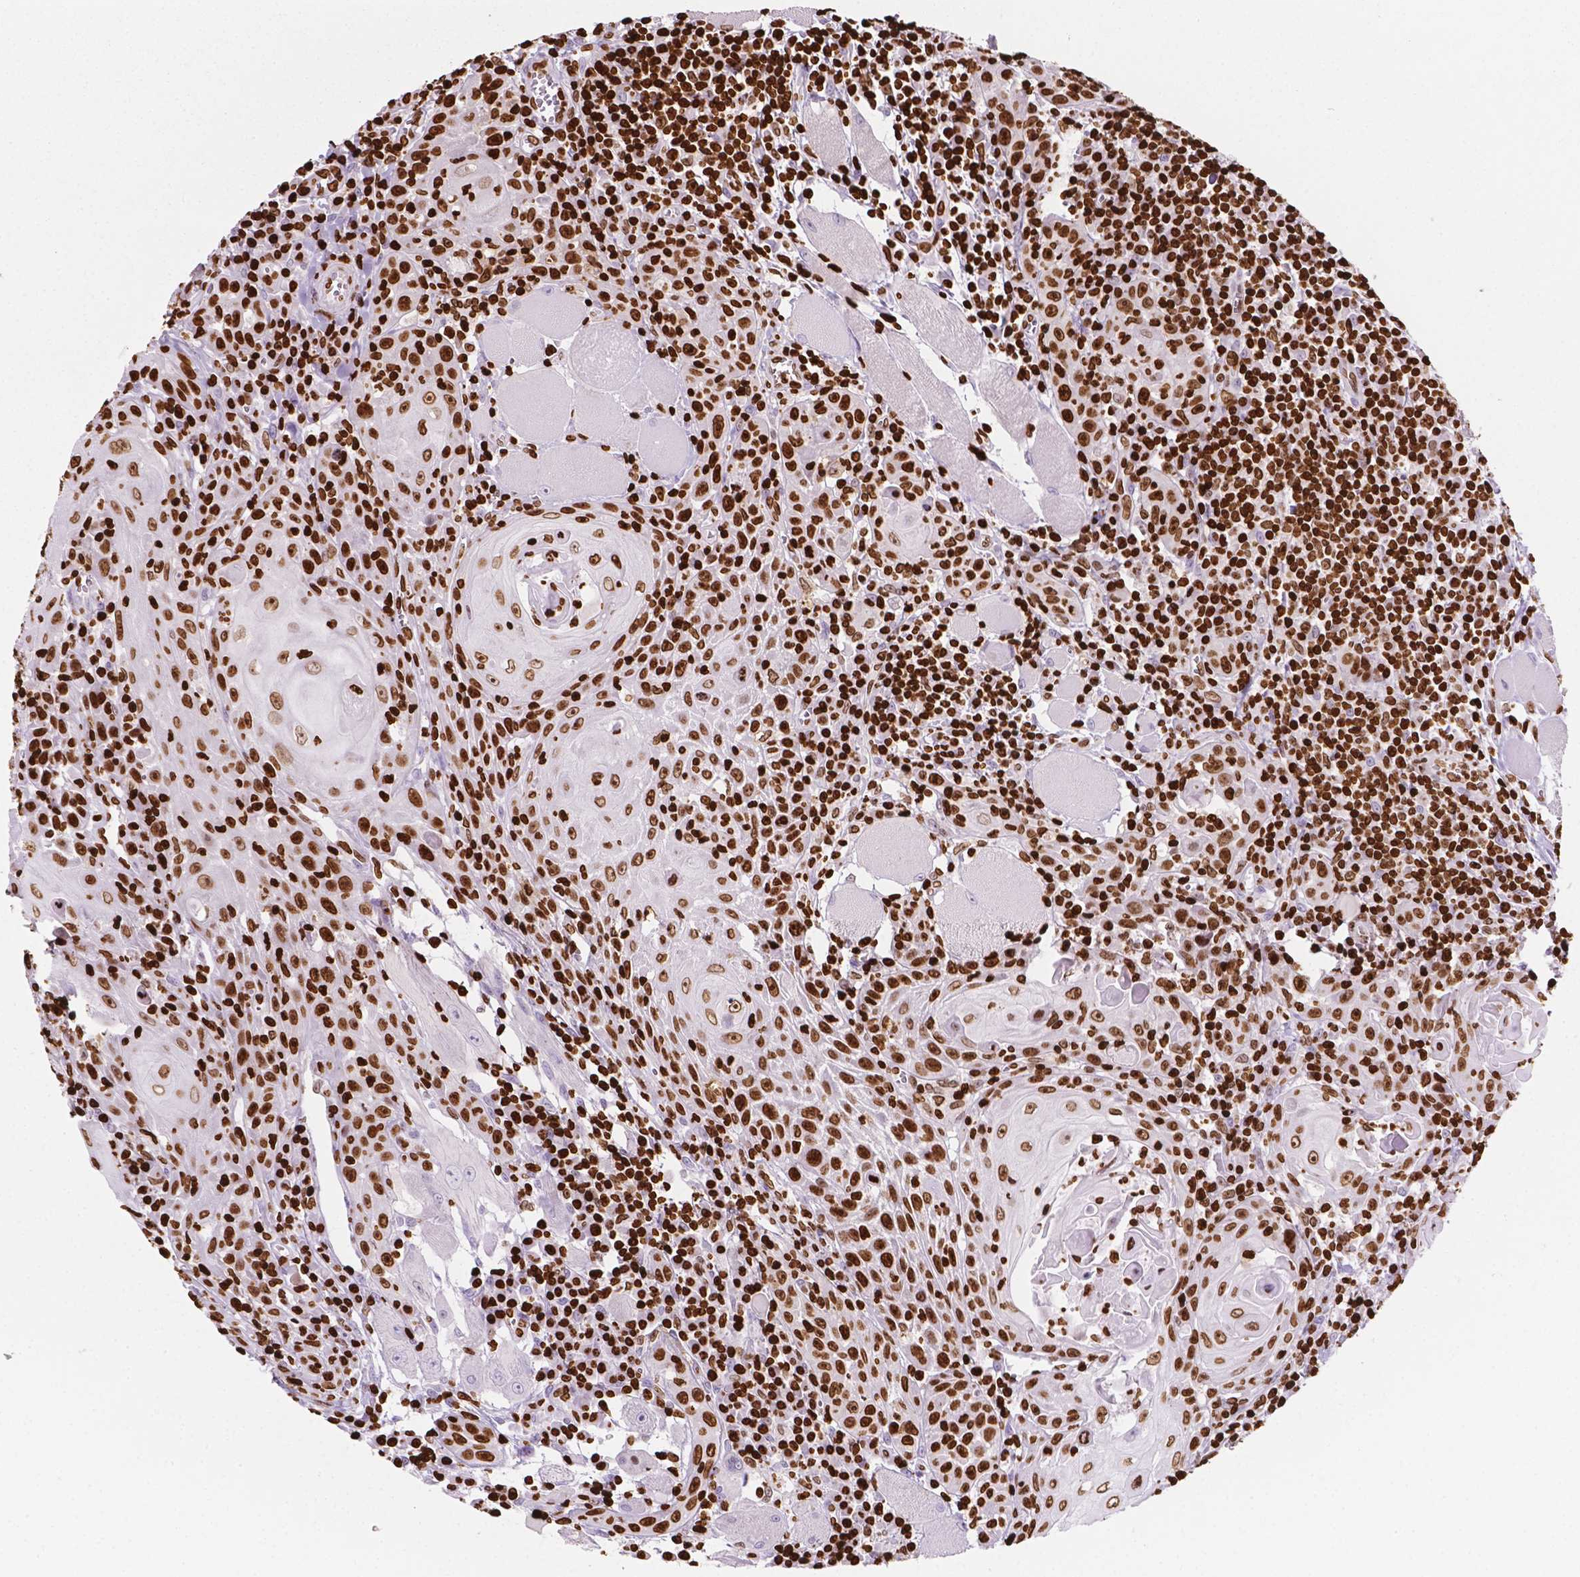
{"staining": {"intensity": "strong", "quantity": ">75%", "location": "nuclear"}, "tissue": "head and neck cancer", "cell_type": "Tumor cells", "image_type": "cancer", "snomed": [{"axis": "morphology", "description": "Squamous cell carcinoma, NOS"}, {"axis": "topography", "description": "Head-Neck"}], "caption": "Human head and neck squamous cell carcinoma stained with a protein marker exhibits strong staining in tumor cells.", "gene": "CBY3", "patient": {"sex": "male", "age": 52}}